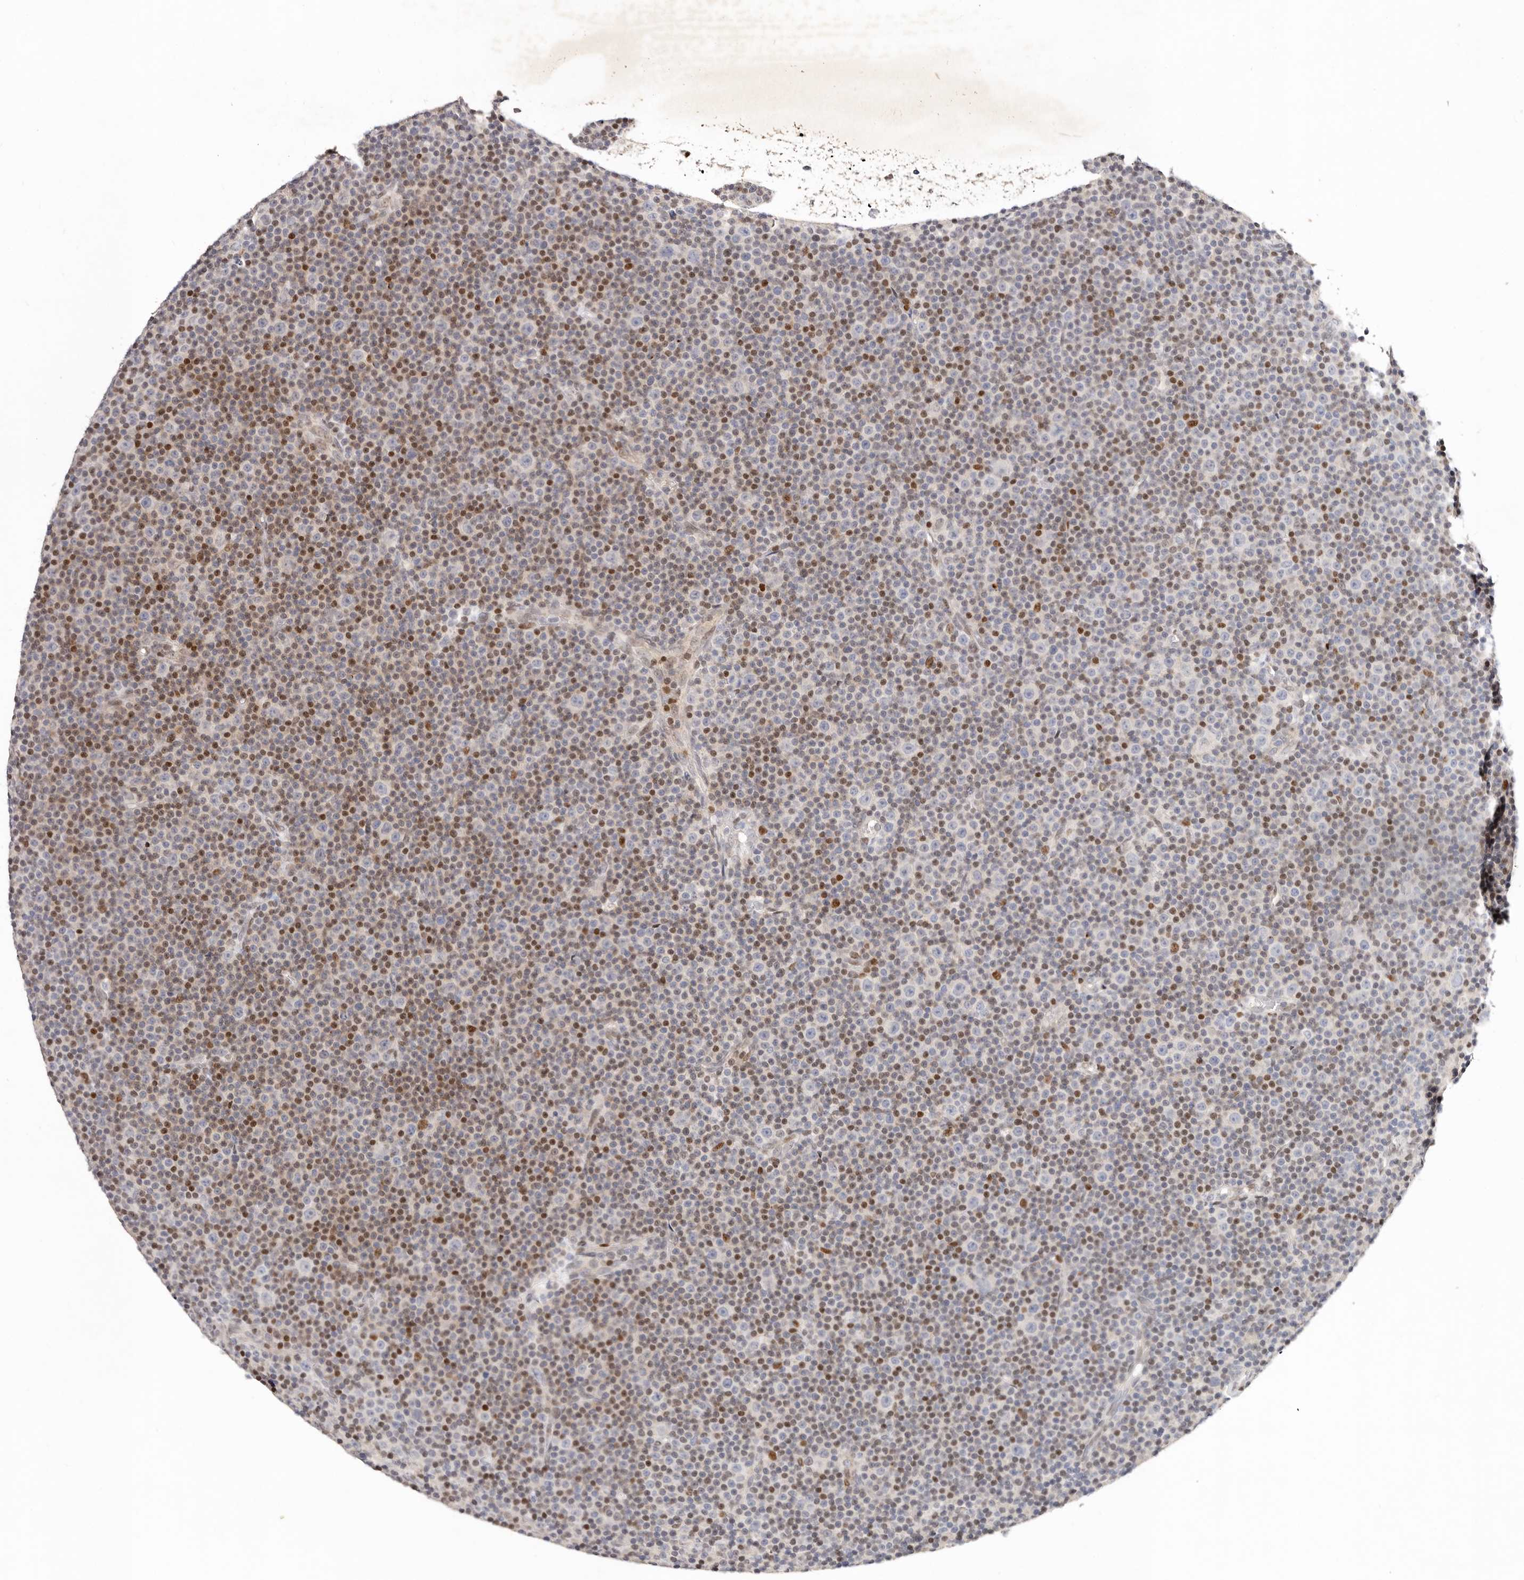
{"staining": {"intensity": "moderate", "quantity": "25%-75%", "location": "nuclear"}, "tissue": "lymphoma", "cell_type": "Tumor cells", "image_type": "cancer", "snomed": [{"axis": "morphology", "description": "Malignant lymphoma, non-Hodgkin's type, Low grade"}, {"axis": "topography", "description": "Lymph node"}], "caption": "Tumor cells show moderate nuclear positivity in approximately 25%-75% of cells in lymphoma.", "gene": "IQGAP3", "patient": {"sex": "female", "age": 67}}